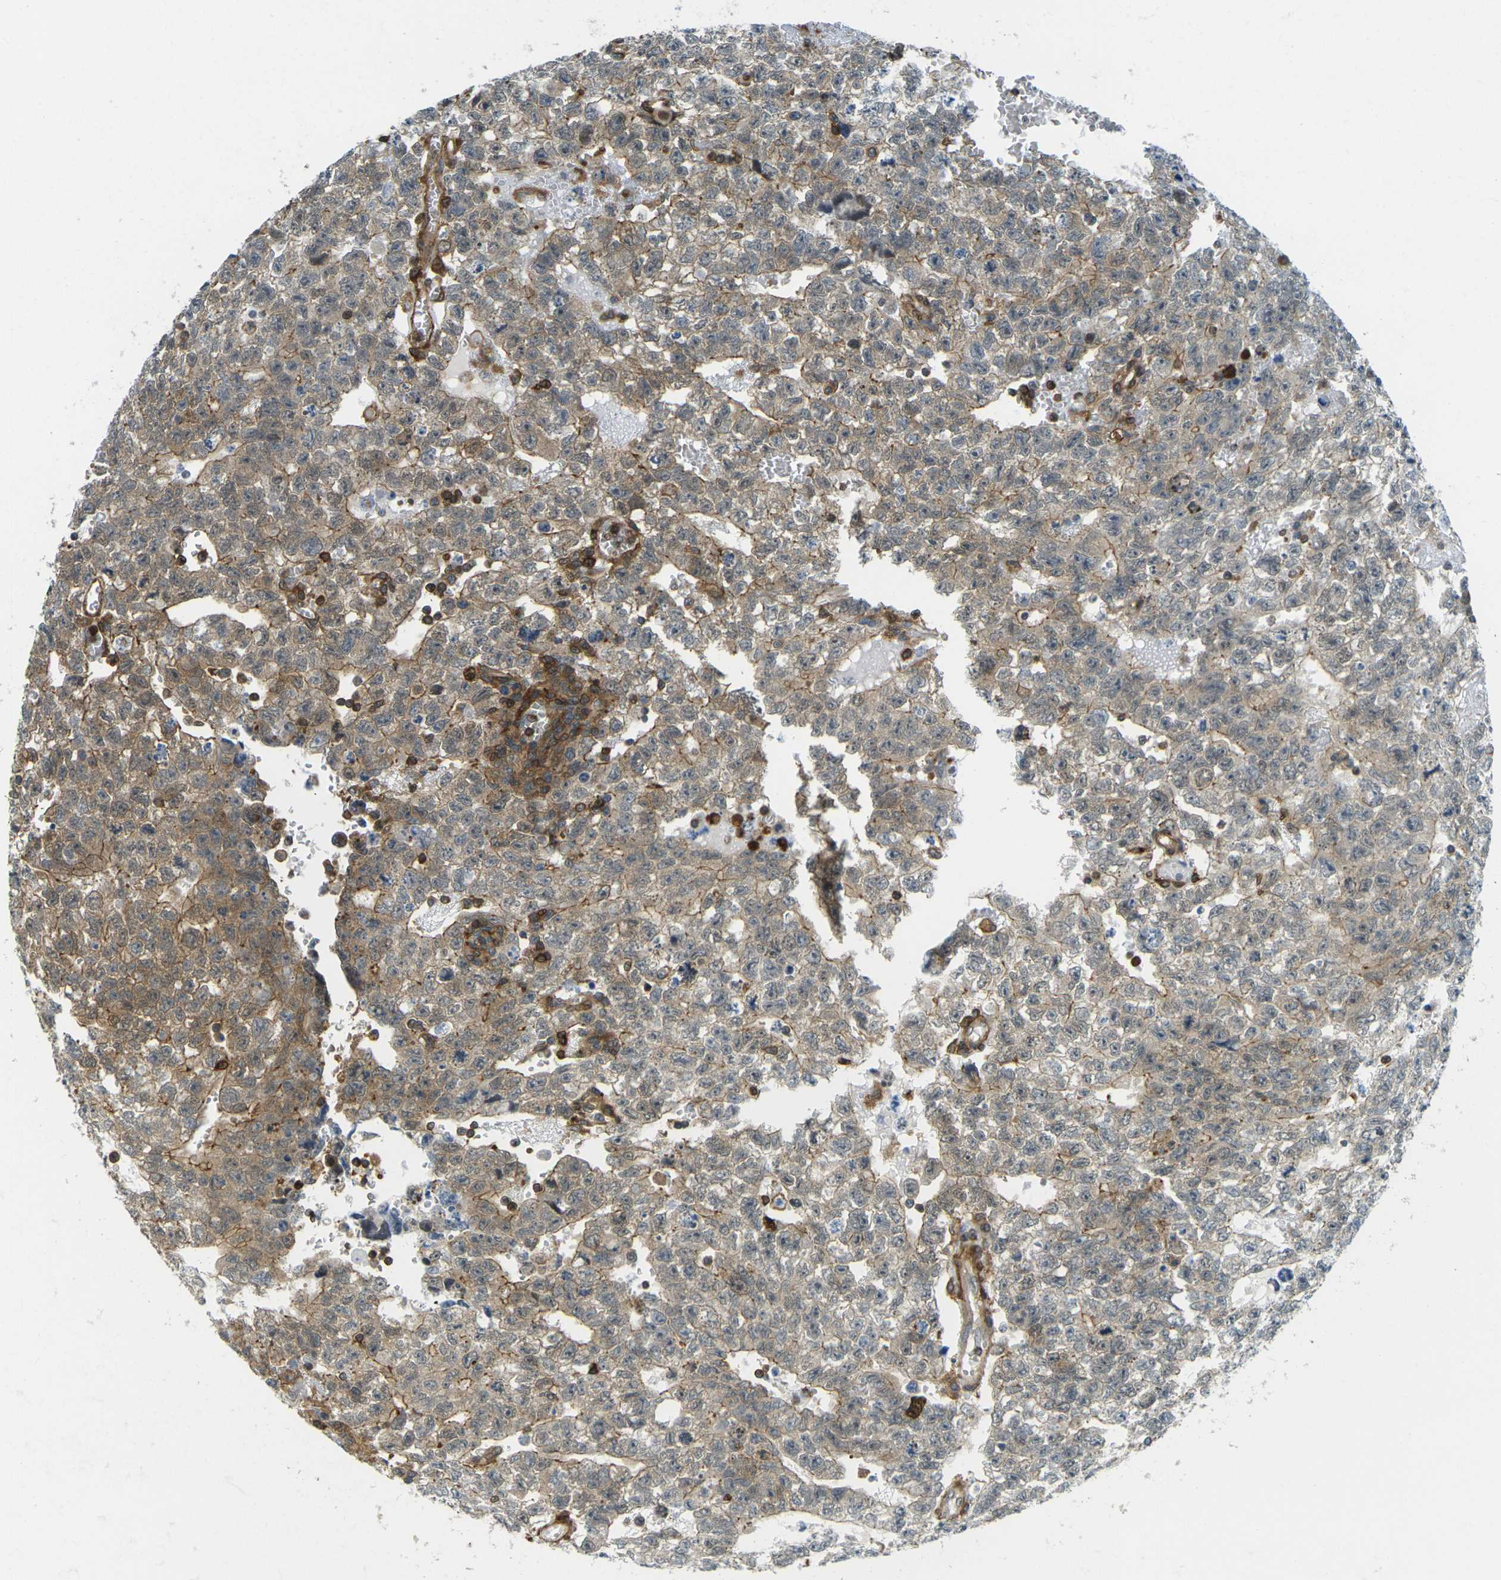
{"staining": {"intensity": "weak", "quantity": ">75%", "location": "cytoplasmic/membranous"}, "tissue": "testis cancer", "cell_type": "Tumor cells", "image_type": "cancer", "snomed": [{"axis": "morphology", "description": "Seminoma, NOS"}, {"axis": "morphology", "description": "Carcinoma, Embryonal, NOS"}, {"axis": "topography", "description": "Testis"}], "caption": "Tumor cells reveal low levels of weak cytoplasmic/membranous expression in about >75% of cells in embryonal carcinoma (testis).", "gene": "LASP1", "patient": {"sex": "male", "age": 38}}